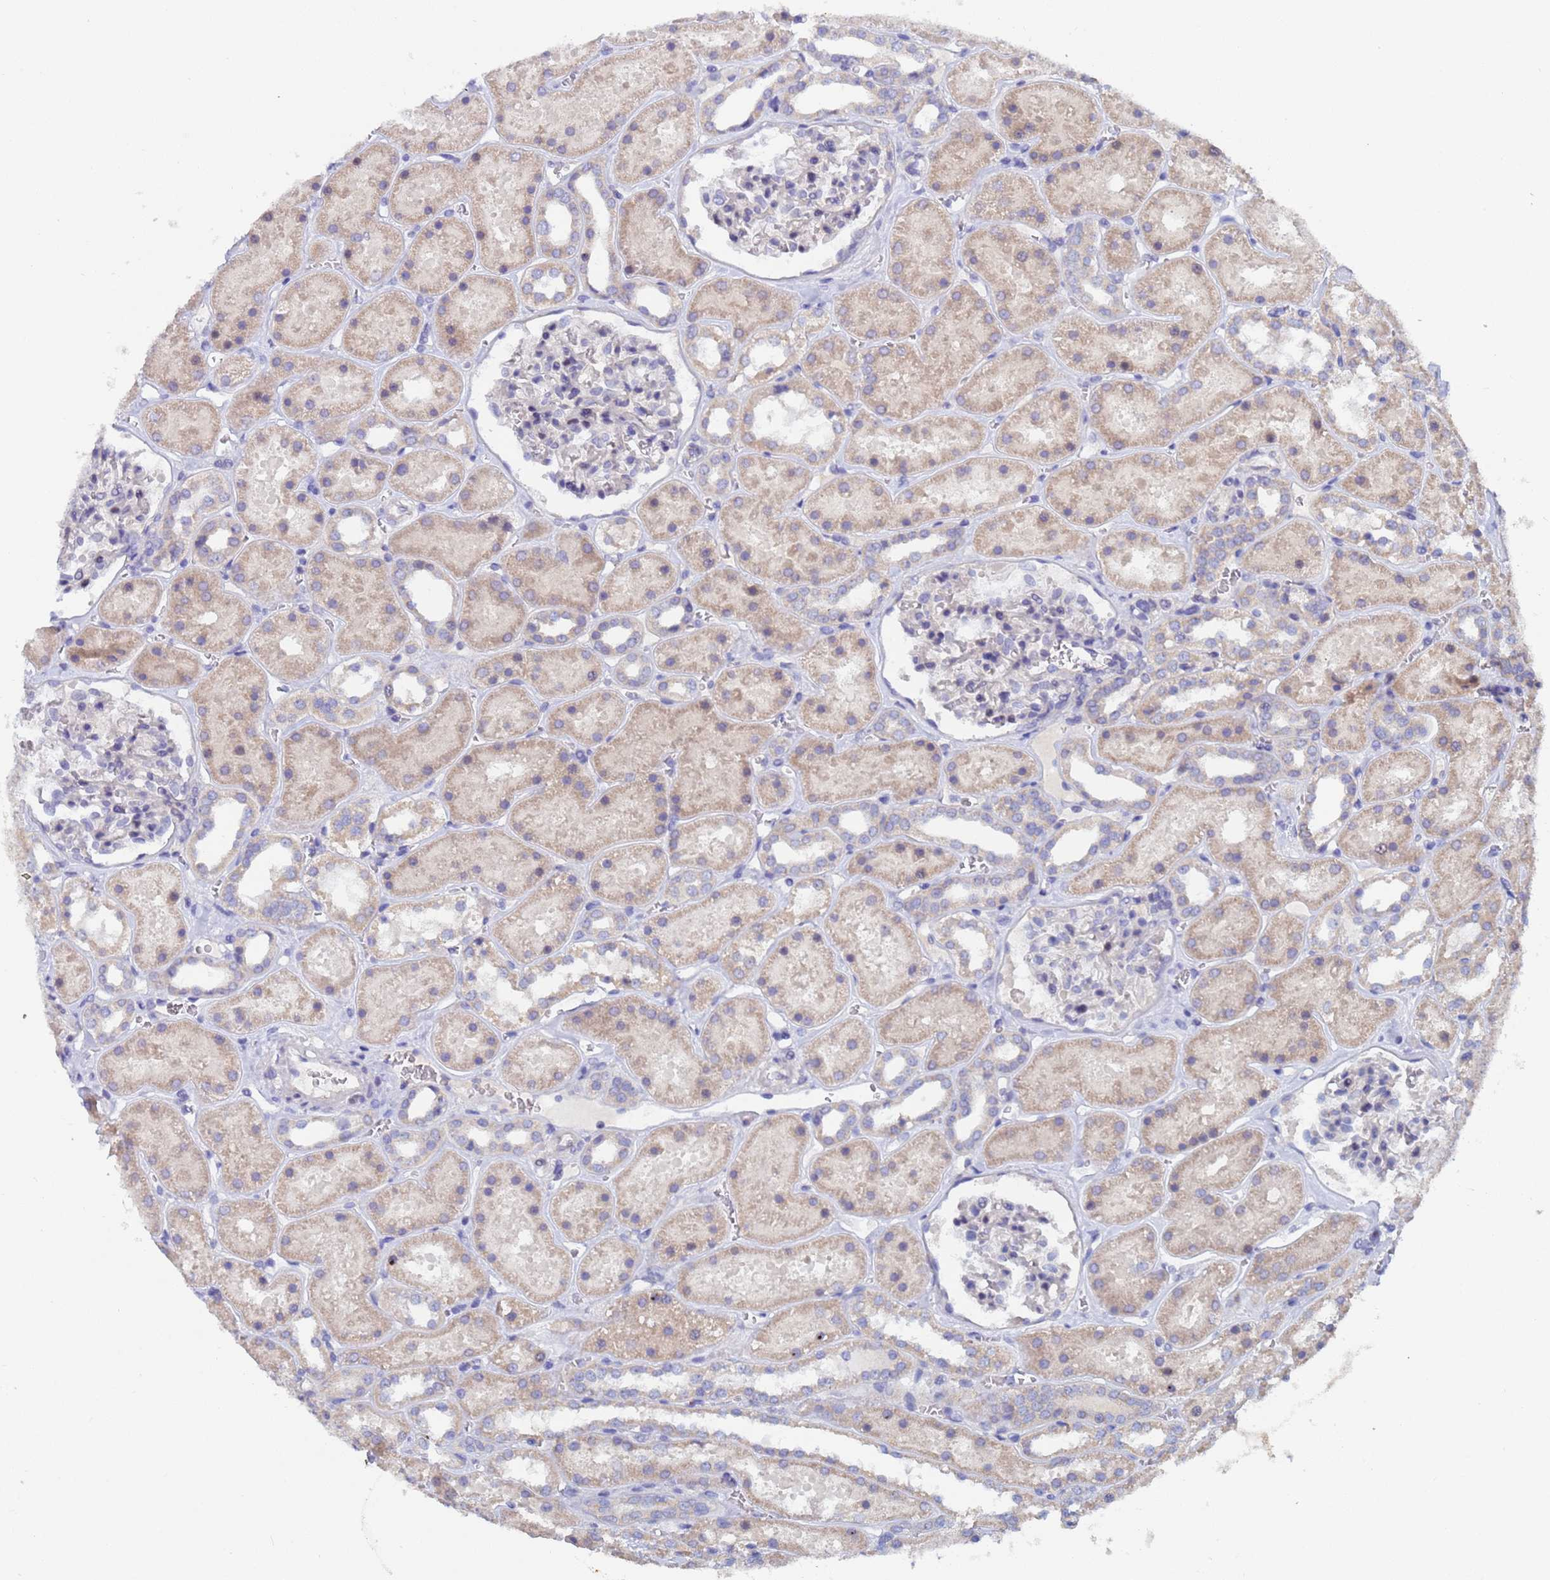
{"staining": {"intensity": "negative", "quantity": "none", "location": "none"}, "tissue": "kidney", "cell_type": "Cells in glomeruli", "image_type": "normal", "snomed": [{"axis": "morphology", "description": "Normal tissue, NOS"}, {"axis": "topography", "description": "Kidney"}], "caption": "The photomicrograph shows no significant positivity in cells in glomeruli of kidney.", "gene": "IHO1", "patient": {"sex": "female", "age": 41}}